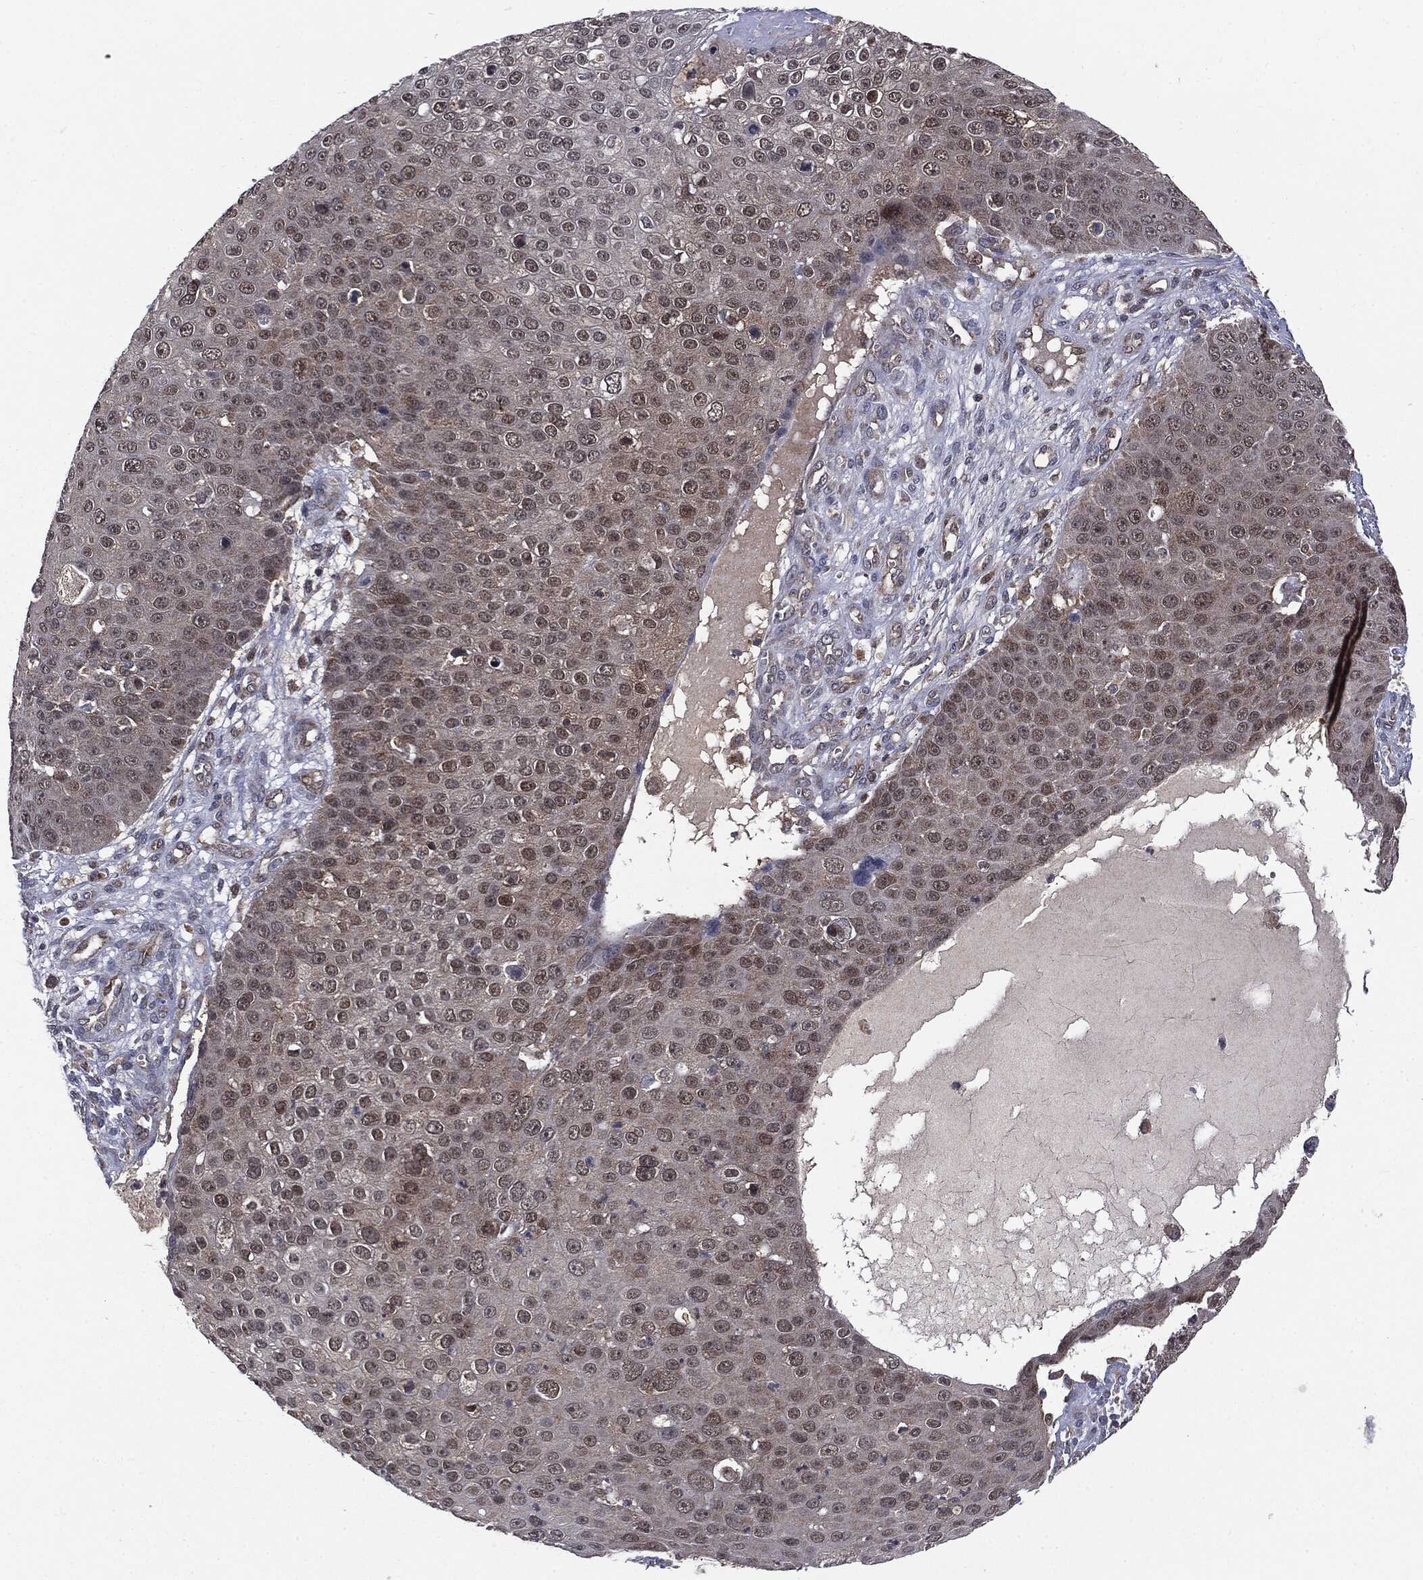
{"staining": {"intensity": "weak", "quantity": "<25%", "location": "nuclear"}, "tissue": "skin cancer", "cell_type": "Tumor cells", "image_type": "cancer", "snomed": [{"axis": "morphology", "description": "Squamous cell carcinoma, NOS"}, {"axis": "topography", "description": "Skin"}], "caption": "Immunohistochemistry image of neoplastic tissue: human skin cancer (squamous cell carcinoma) stained with DAB reveals no significant protein positivity in tumor cells.", "gene": "PTPA", "patient": {"sex": "male", "age": 71}}